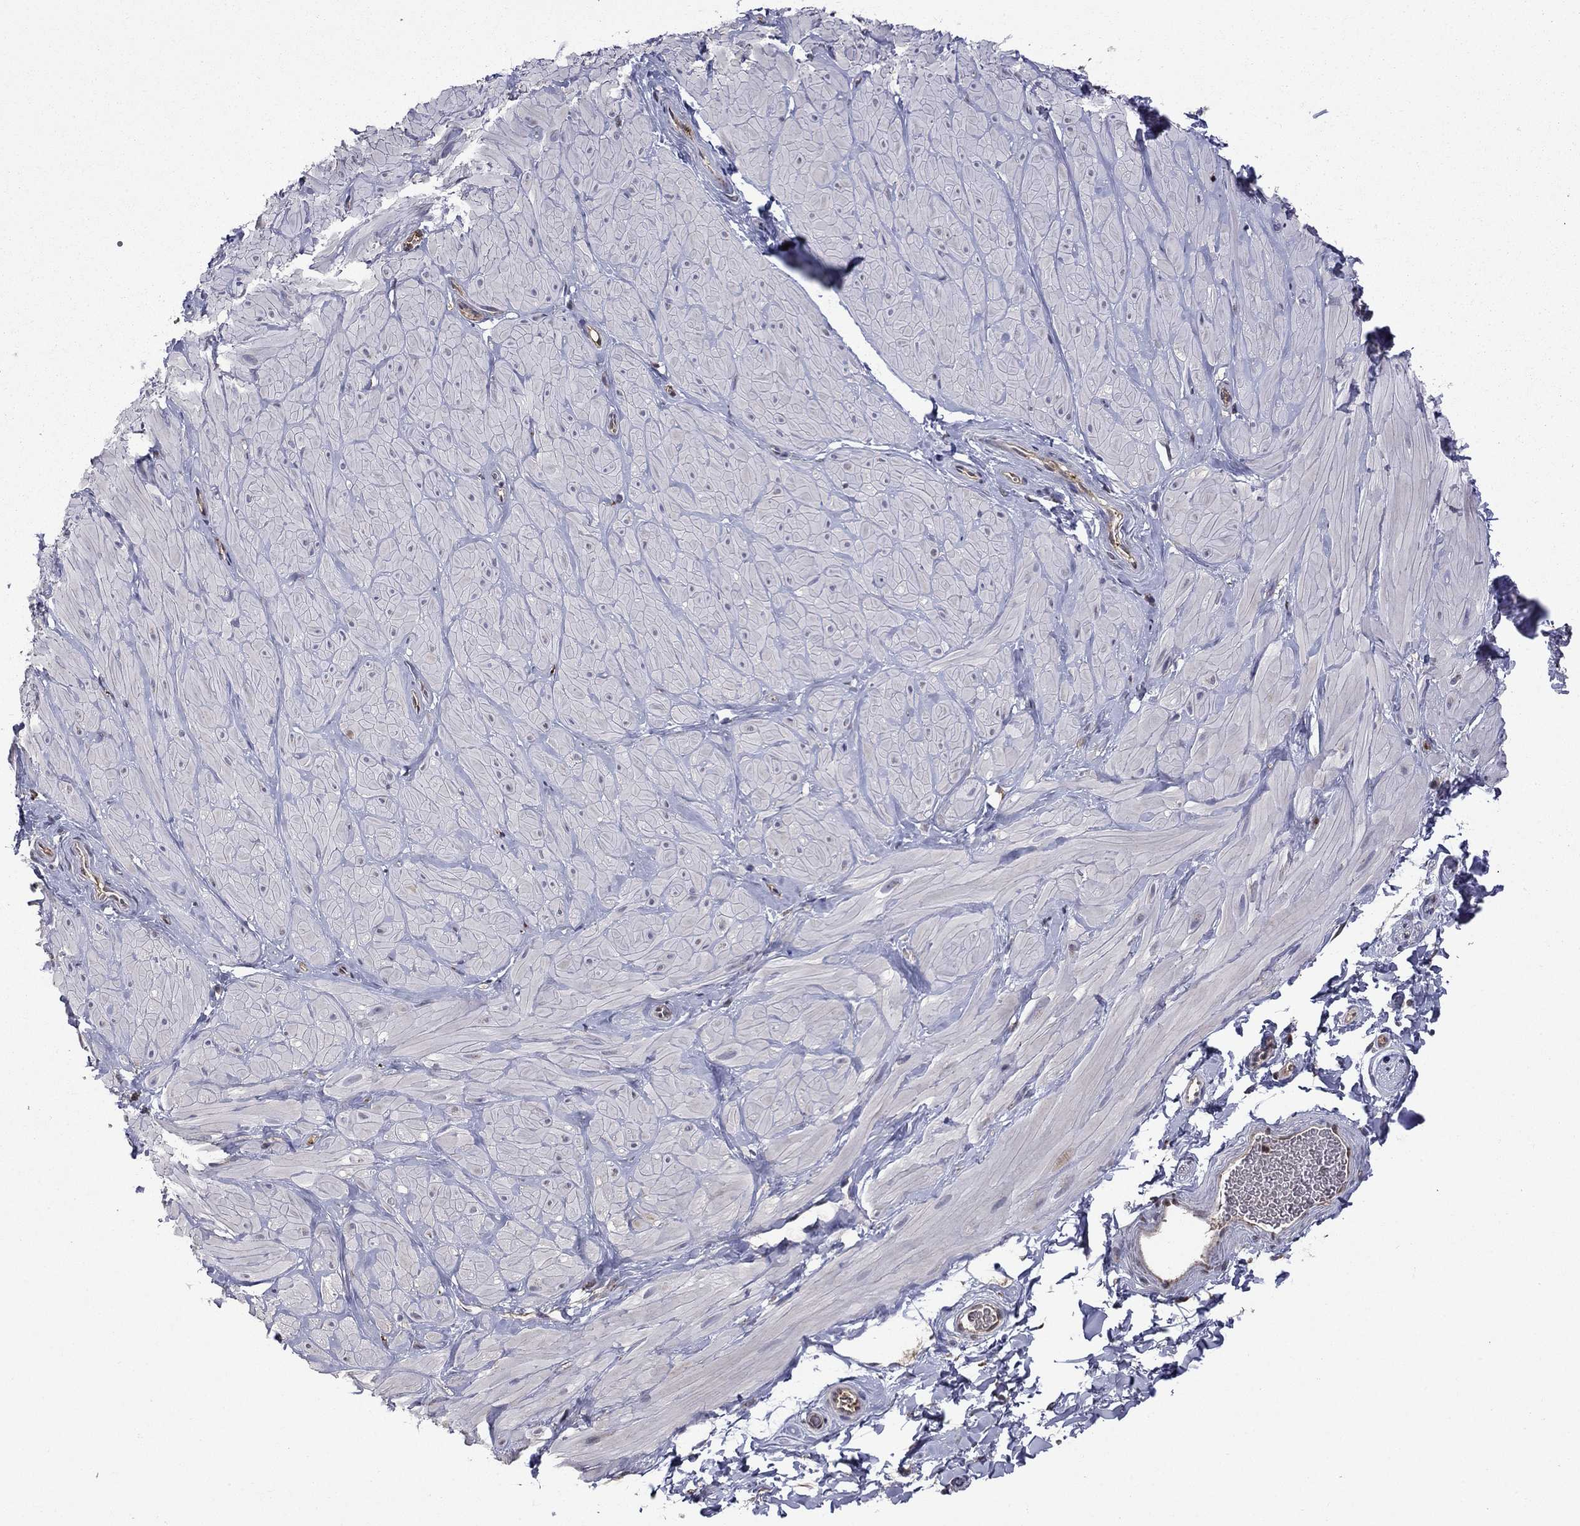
{"staining": {"intensity": "negative", "quantity": "none", "location": "none"}, "tissue": "soft tissue", "cell_type": "Fibroblasts", "image_type": "normal", "snomed": [{"axis": "morphology", "description": "Normal tissue, NOS"}, {"axis": "topography", "description": "Smooth muscle"}, {"axis": "topography", "description": "Peripheral nerve tissue"}], "caption": "This is an IHC image of unremarkable human soft tissue. There is no staining in fibroblasts.", "gene": "APPBP2", "patient": {"sex": "male", "age": 22}}